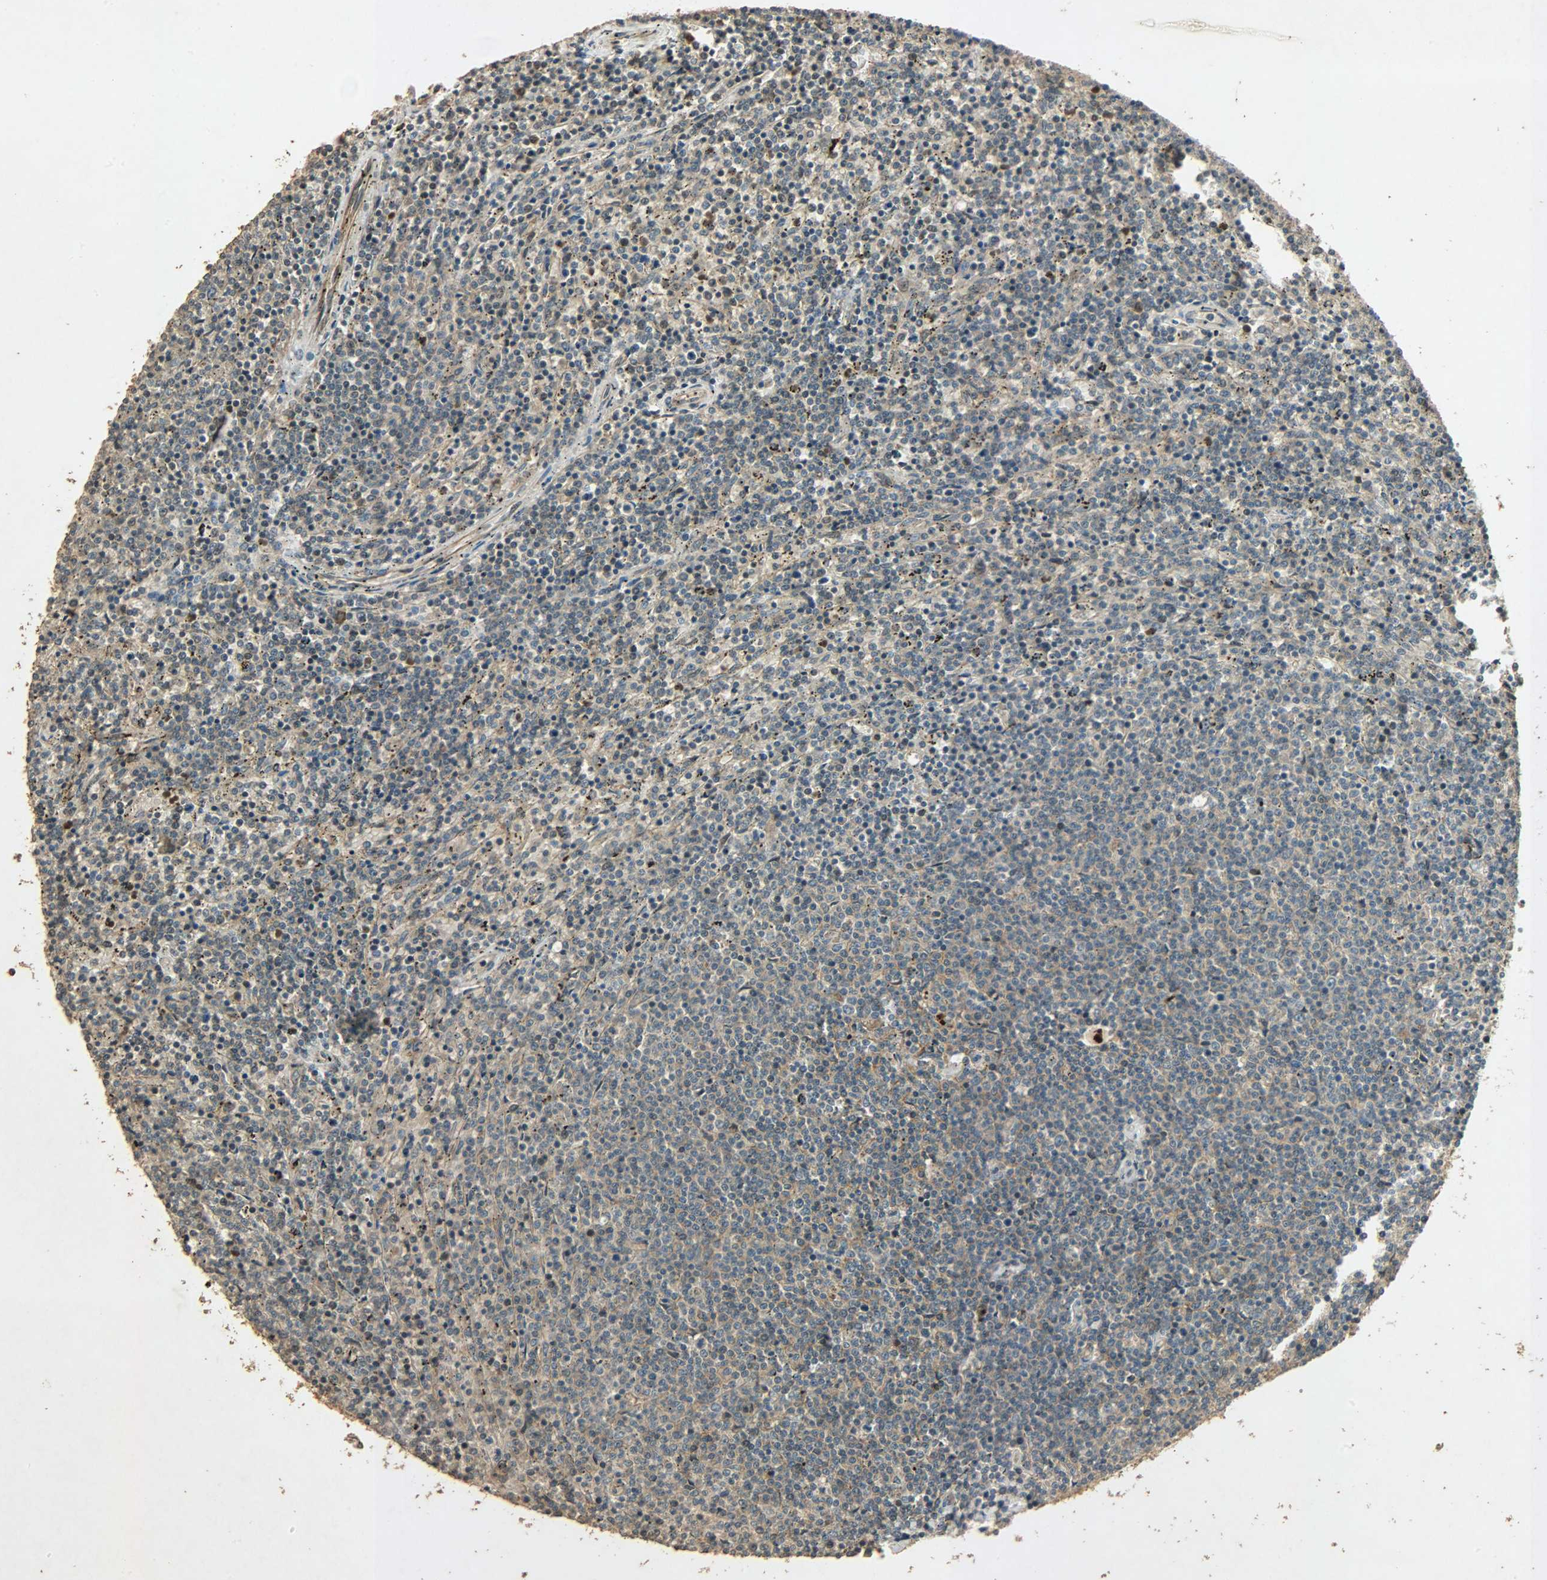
{"staining": {"intensity": "moderate", "quantity": ">75%", "location": "cytoplasmic/membranous"}, "tissue": "lymphoma", "cell_type": "Tumor cells", "image_type": "cancer", "snomed": [{"axis": "morphology", "description": "Malignant lymphoma, non-Hodgkin's type, Low grade"}, {"axis": "topography", "description": "Spleen"}], "caption": "IHC (DAB (3,3'-diaminobenzidine)) staining of lymphoma shows moderate cytoplasmic/membranous protein expression in about >75% of tumor cells. Using DAB (brown) and hematoxylin (blue) stains, captured at high magnification using brightfield microscopy.", "gene": "ATP2B1", "patient": {"sex": "female", "age": 50}}